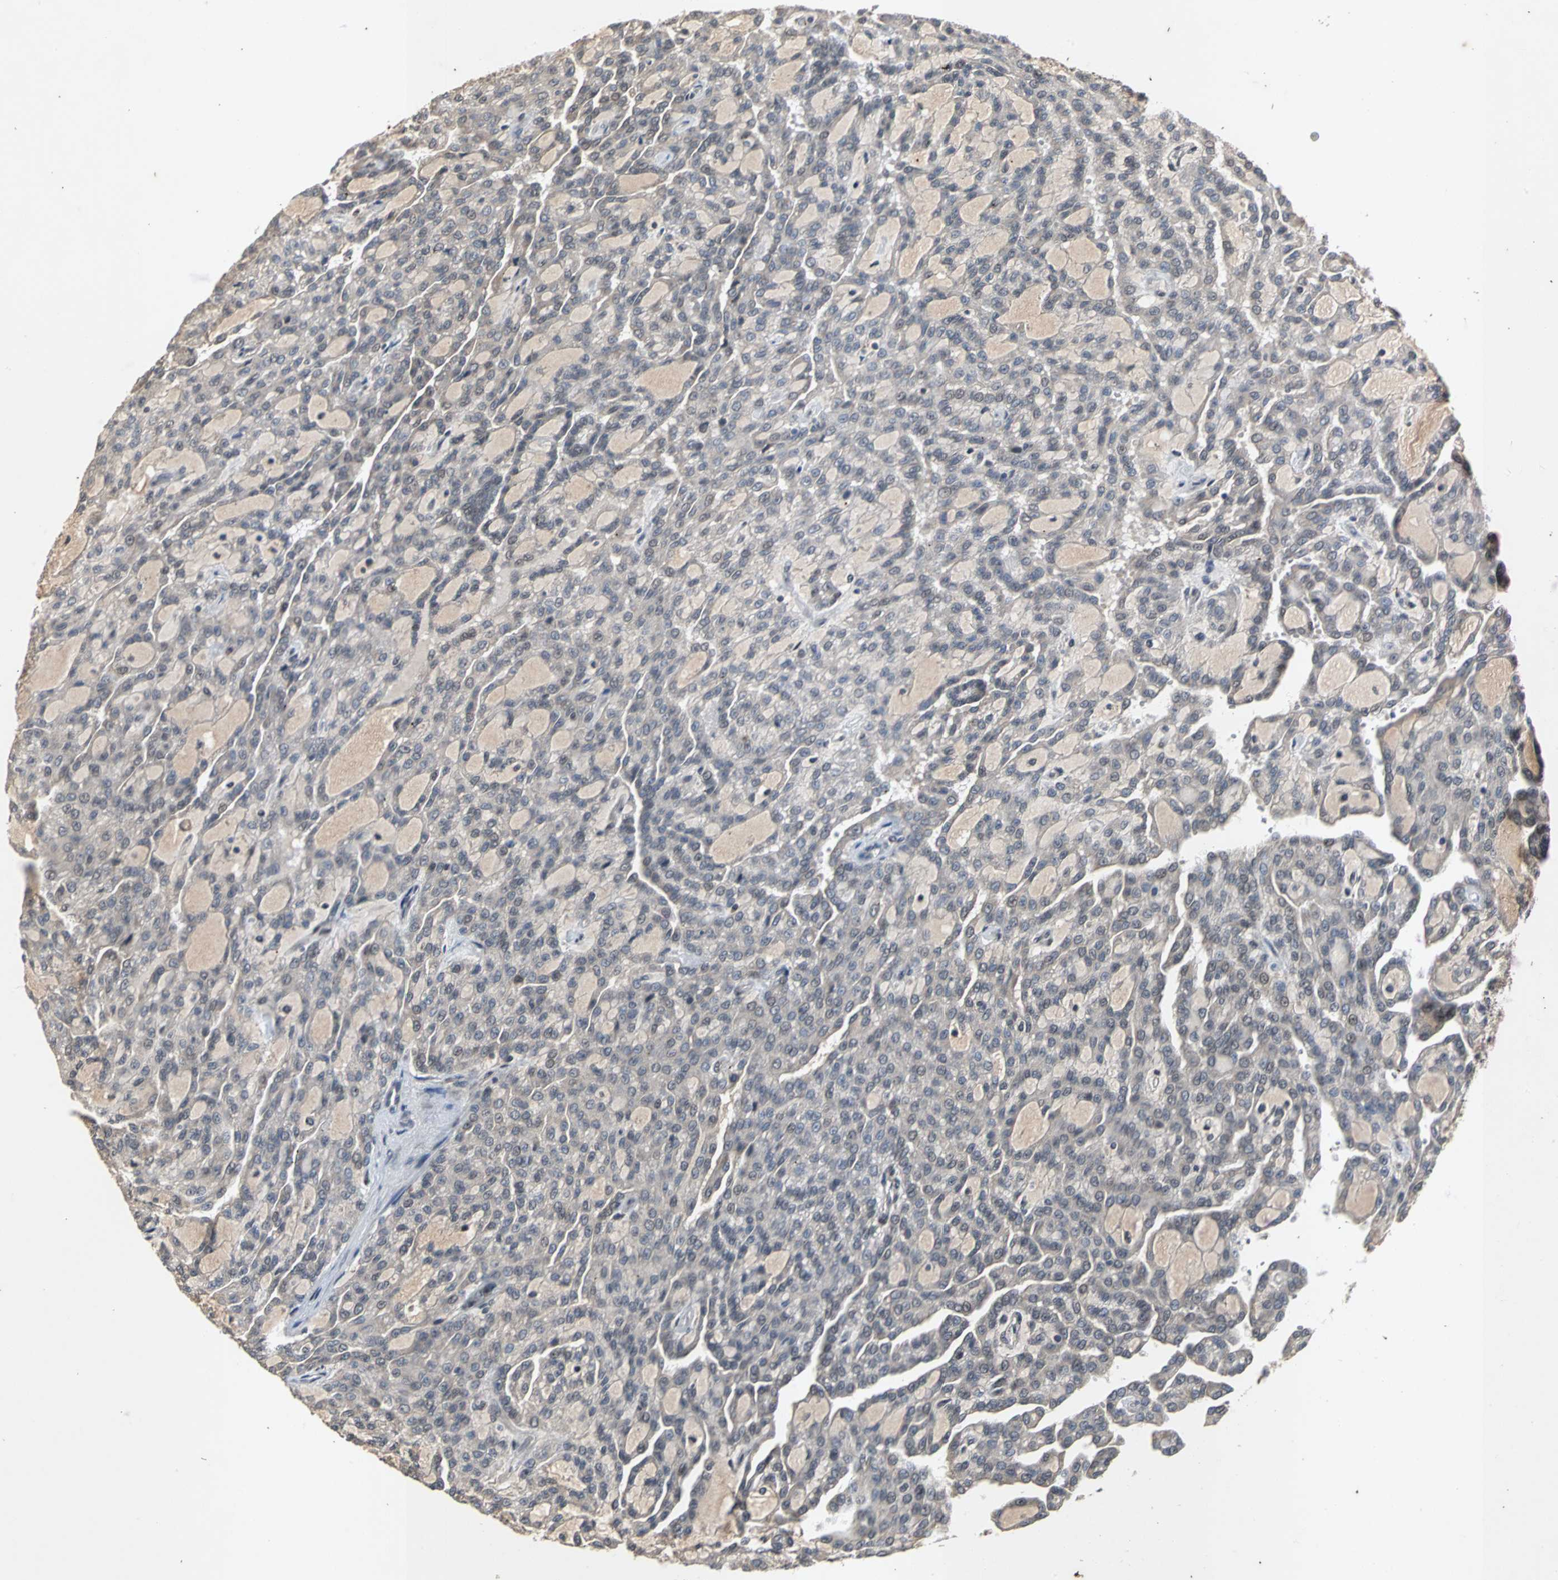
{"staining": {"intensity": "negative", "quantity": "none", "location": "none"}, "tissue": "renal cancer", "cell_type": "Tumor cells", "image_type": "cancer", "snomed": [{"axis": "morphology", "description": "Adenocarcinoma, NOS"}, {"axis": "topography", "description": "Kidney"}], "caption": "This is a image of immunohistochemistry (IHC) staining of adenocarcinoma (renal), which shows no expression in tumor cells.", "gene": "NOTCH3", "patient": {"sex": "male", "age": 63}}